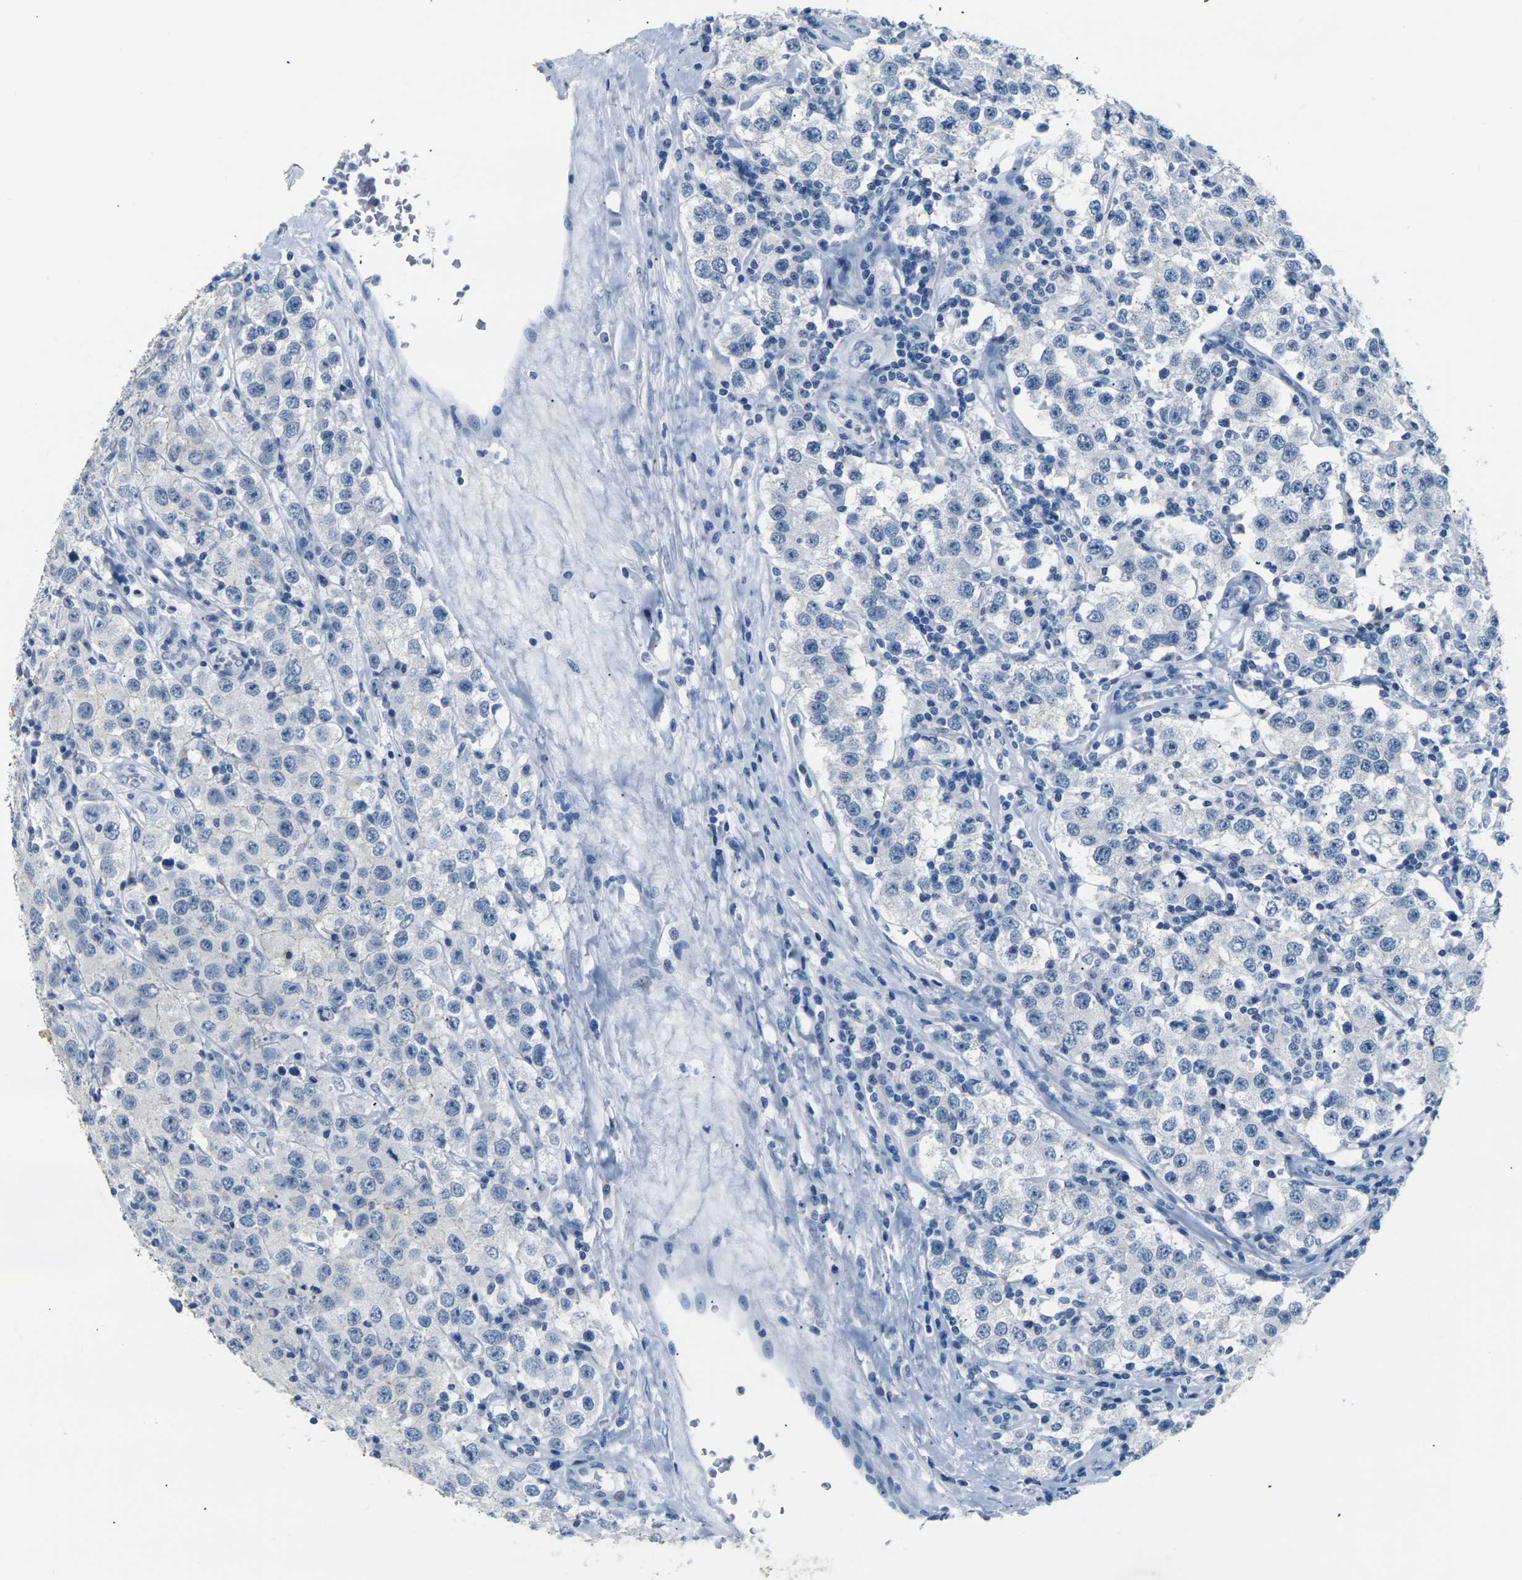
{"staining": {"intensity": "negative", "quantity": "none", "location": "none"}, "tissue": "testis cancer", "cell_type": "Tumor cells", "image_type": "cancer", "snomed": [{"axis": "morphology", "description": "Seminoma, NOS"}, {"axis": "topography", "description": "Testis"}], "caption": "Tumor cells are negative for brown protein staining in seminoma (testis).", "gene": "CLDN7", "patient": {"sex": "male", "age": 52}}